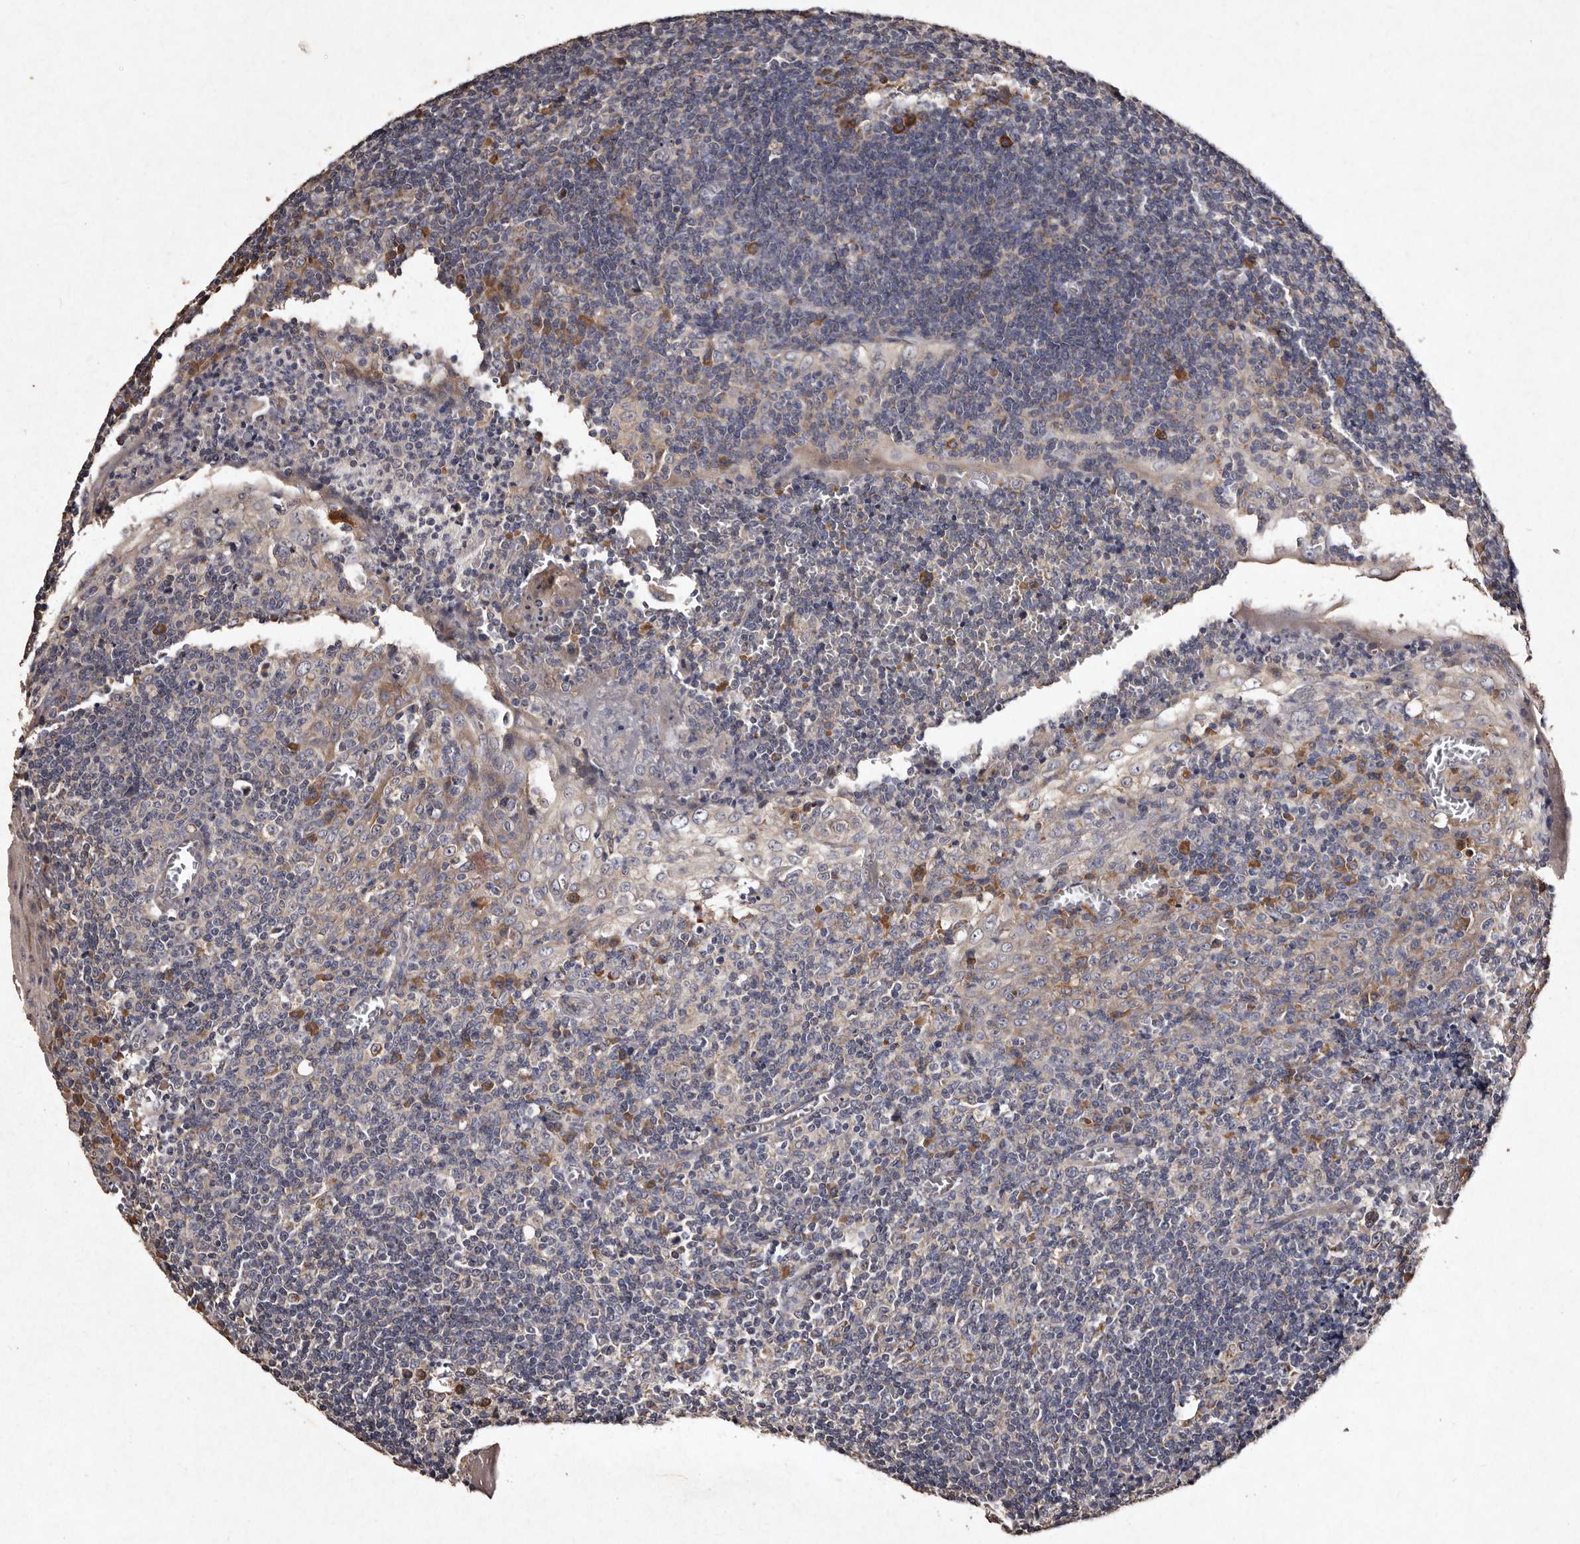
{"staining": {"intensity": "moderate", "quantity": "<25%", "location": "cytoplasmic/membranous"}, "tissue": "tonsil", "cell_type": "Germinal center cells", "image_type": "normal", "snomed": [{"axis": "morphology", "description": "Normal tissue, NOS"}, {"axis": "topography", "description": "Tonsil"}], "caption": "Protein expression by immunohistochemistry (IHC) displays moderate cytoplasmic/membranous expression in approximately <25% of germinal center cells in benign tonsil.", "gene": "TFB1M", "patient": {"sex": "male", "age": 37}}